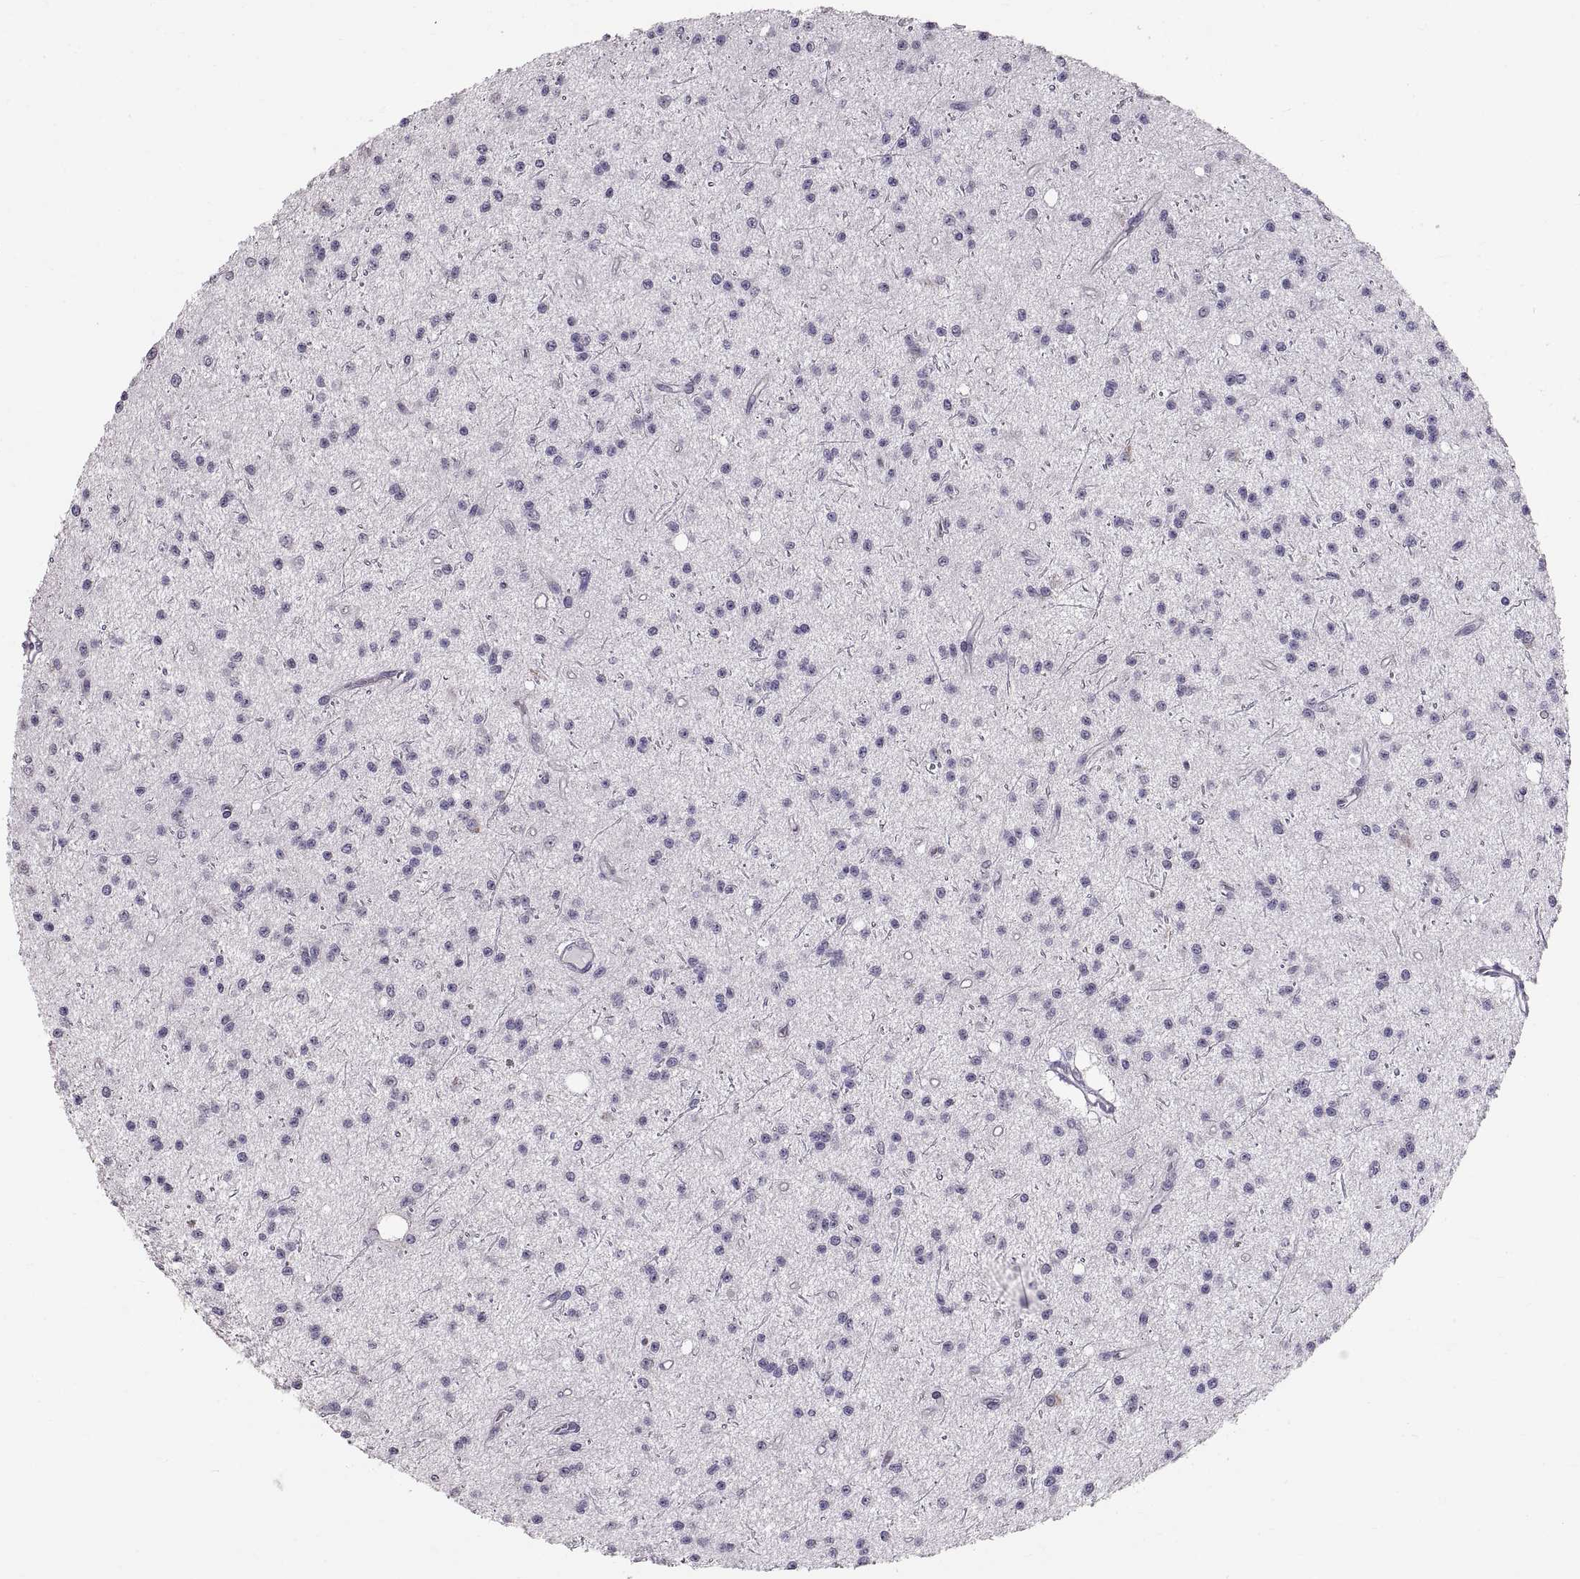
{"staining": {"intensity": "negative", "quantity": "none", "location": "none"}, "tissue": "glioma", "cell_type": "Tumor cells", "image_type": "cancer", "snomed": [{"axis": "morphology", "description": "Glioma, malignant, Low grade"}, {"axis": "topography", "description": "Brain"}], "caption": "An image of glioma stained for a protein shows no brown staining in tumor cells.", "gene": "WBP2NL", "patient": {"sex": "male", "age": 27}}